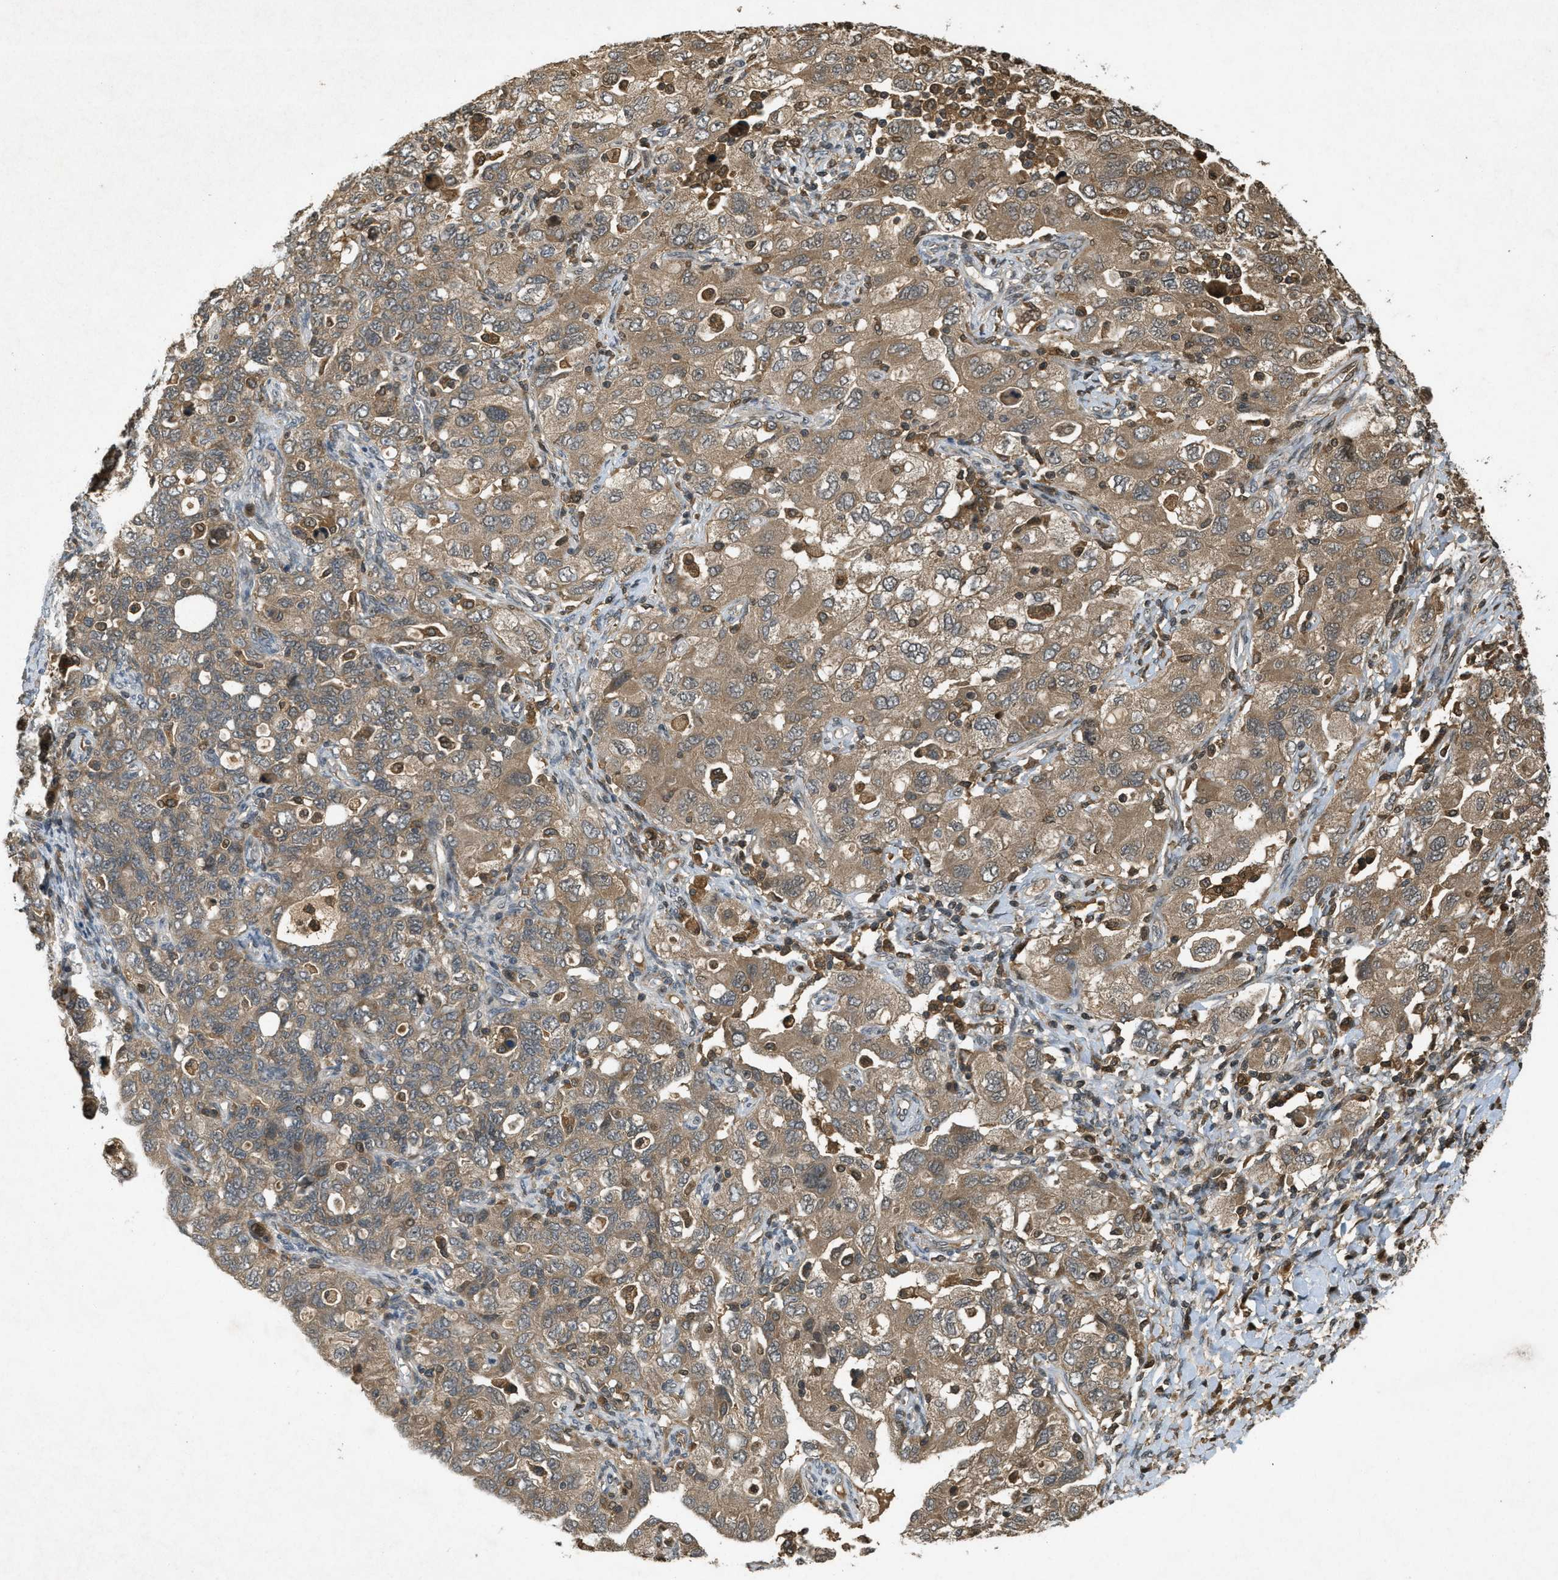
{"staining": {"intensity": "moderate", "quantity": ">75%", "location": "cytoplasmic/membranous"}, "tissue": "ovarian cancer", "cell_type": "Tumor cells", "image_type": "cancer", "snomed": [{"axis": "morphology", "description": "Carcinoma, NOS"}, {"axis": "morphology", "description": "Cystadenocarcinoma, serous, NOS"}, {"axis": "topography", "description": "Ovary"}], "caption": "Carcinoma (ovarian) tissue shows moderate cytoplasmic/membranous positivity in about >75% of tumor cells, visualized by immunohistochemistry.", "gene": "ATG7", "patient": {"sex": "female", "age": 69}}